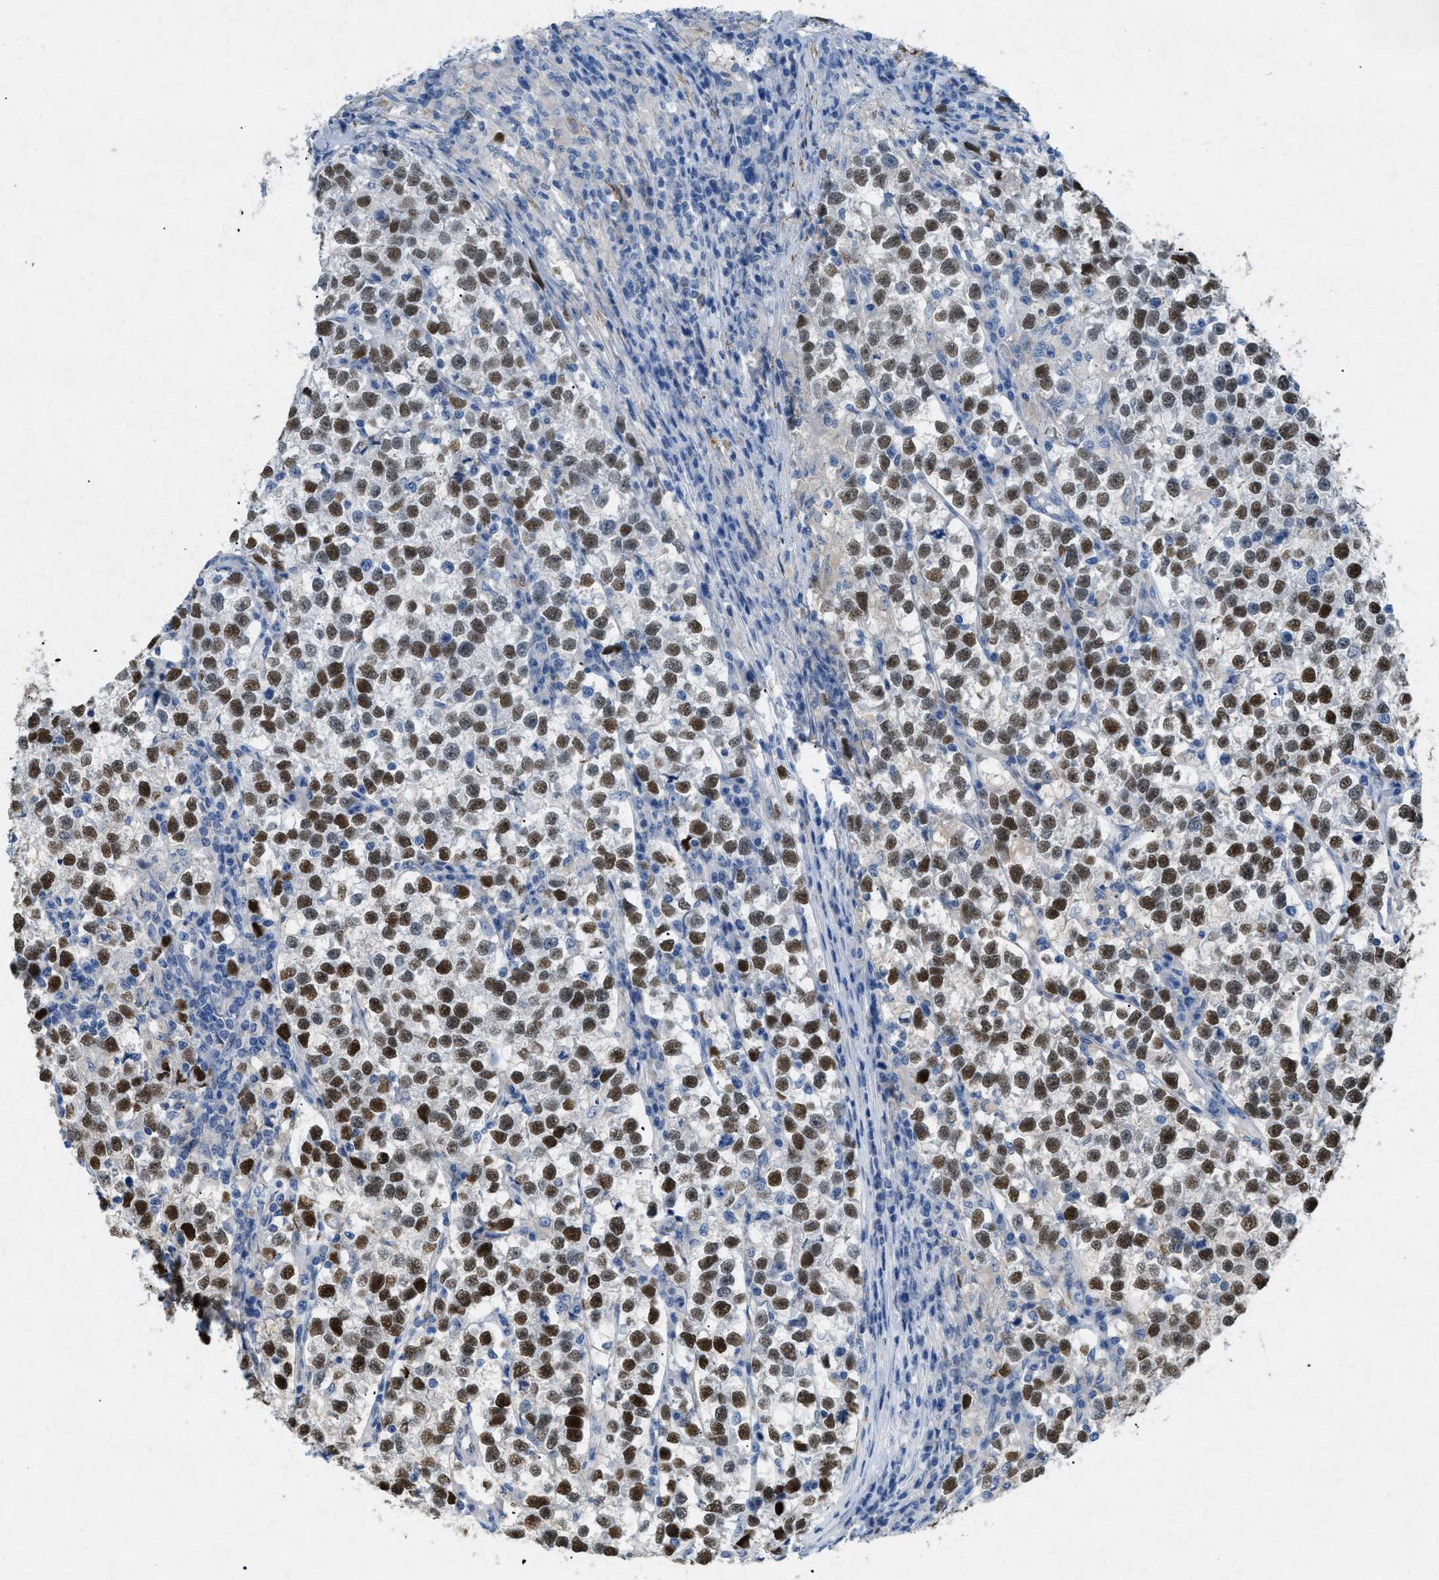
{"staining": {"intensity": "moderate", "quantity": ">75%", "location": "nuclear"}, "tissue": "testis cancer", "cell_type": "Tumor cells", "image_type": "cancer", "snomed": [{"axis": "morphology", "description": "Normal tissue, NOS"}, {"axis": "morphology", "description": "Seminoma, NOS"}, {"axis": "topography", "description": "Testis"}], "caption": "Testis seminoma was stained to show a protein in brown. There is medium levels of moderate nuclear staining in about >75% of tumor cells. The protein is stained brown, and the nuclei are stained in blue (DAB (3,3'-diaminobenzidine) IHC with brightfield microscopy, high magnification).", "gene": "TASOR", "patient": {"sex": "male", "age": 43}}